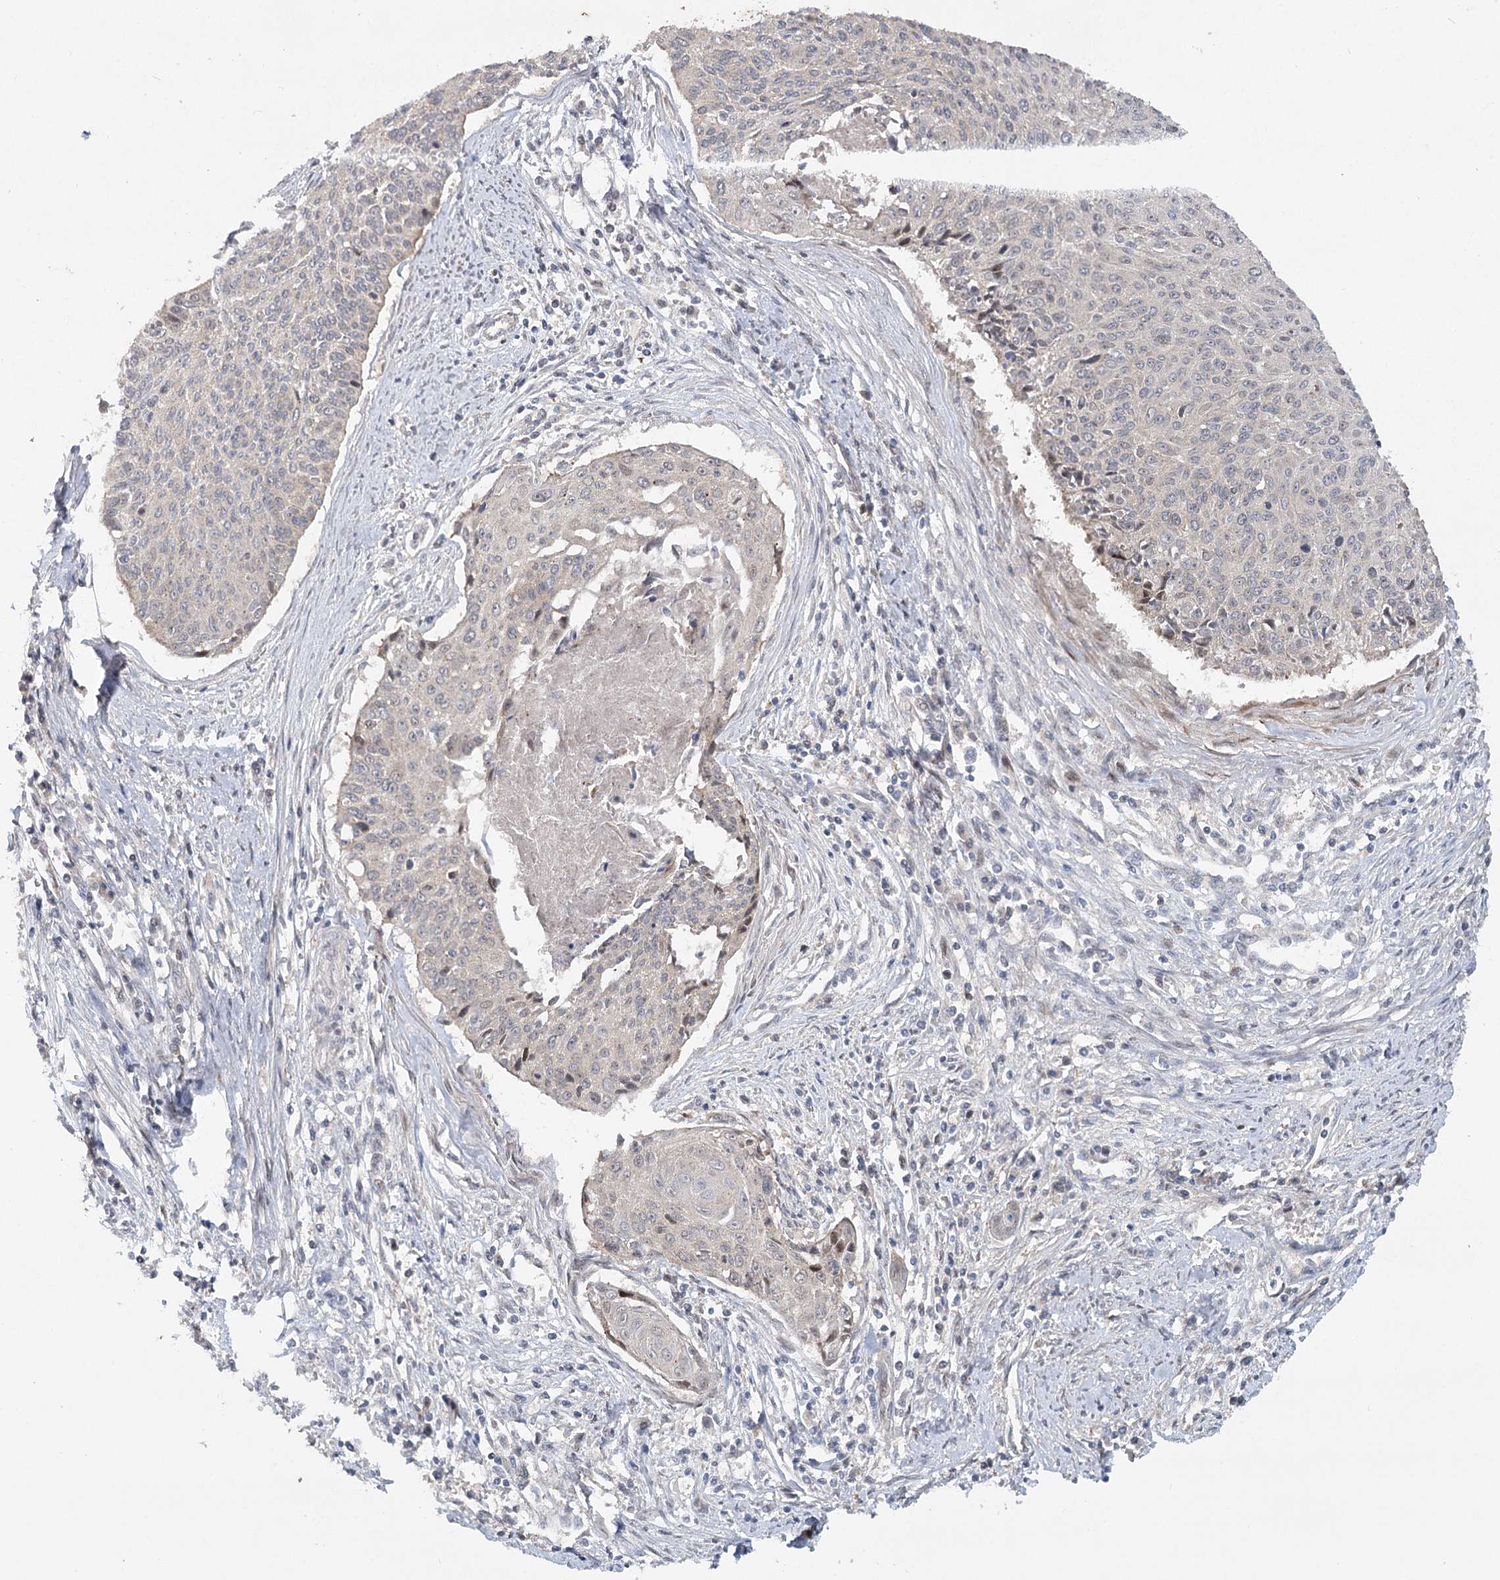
{"staining": {"intensity": "weak", "quantity": "25%-75%", "location": "cytoplasmic/membranous,nuclear"}, "tissue": "cervical cancer", "cell_type": "Tumor cells", "image_type": "cancer", "snomed": [{"axis": "morphology", "description": "Squamous cell carcinoma, NOS"}, {"axis": "topography", "description": "Cervix"}], "caption": "Tumor cells exhibit low levels of weak cytoplasmic/membranous and nuclear staining in approximately 25%-75% of cells in cervical squamous cell carcinoma.", "gene": "MAP3K13", "patient": {"sex": "female", "age": 55}}